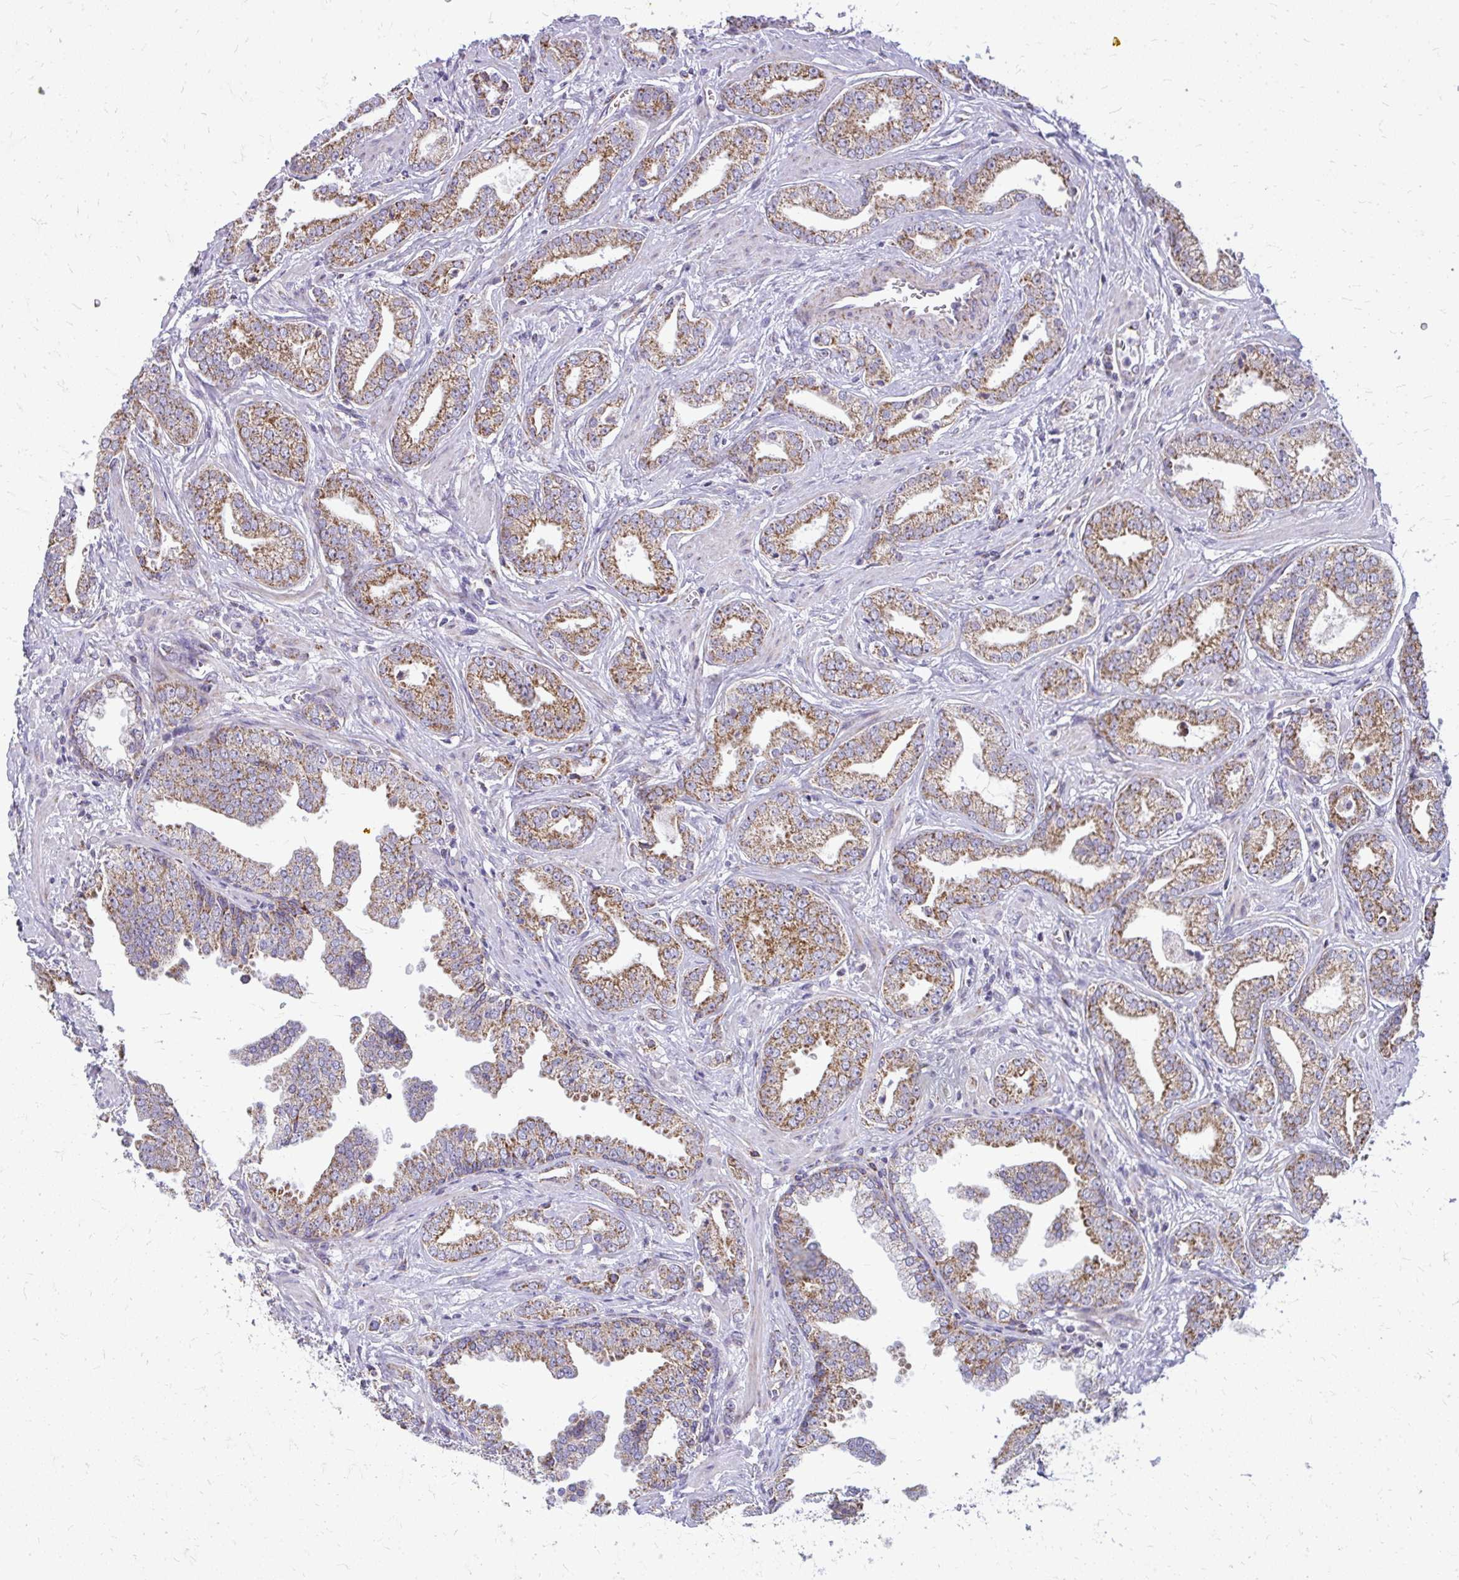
{"staining": {"intensity": "strong", "quantity": "25%-75%", "location": "cytoplasmic/membranous"}, "tissue": "prostate cancer", "cell_type": "Tumor cells", "image_type": "cancer", "snomed": [{"axis": "morphology", "description": "Adenocarcinoma, Medium grade"}, {"axis": "topography", "description": "Prostate"}], "caption": "Prostate cancer (adenocarcinoma (medium-grade)) tissue shows strong cytoplasmic/membranous positivity in about 25%-75% of tumor cells (DAB = brown stain, brightfield microscopy at high magnification).", "gene": "IFIT1", "patient": {"sex": "male", "age": 57}}